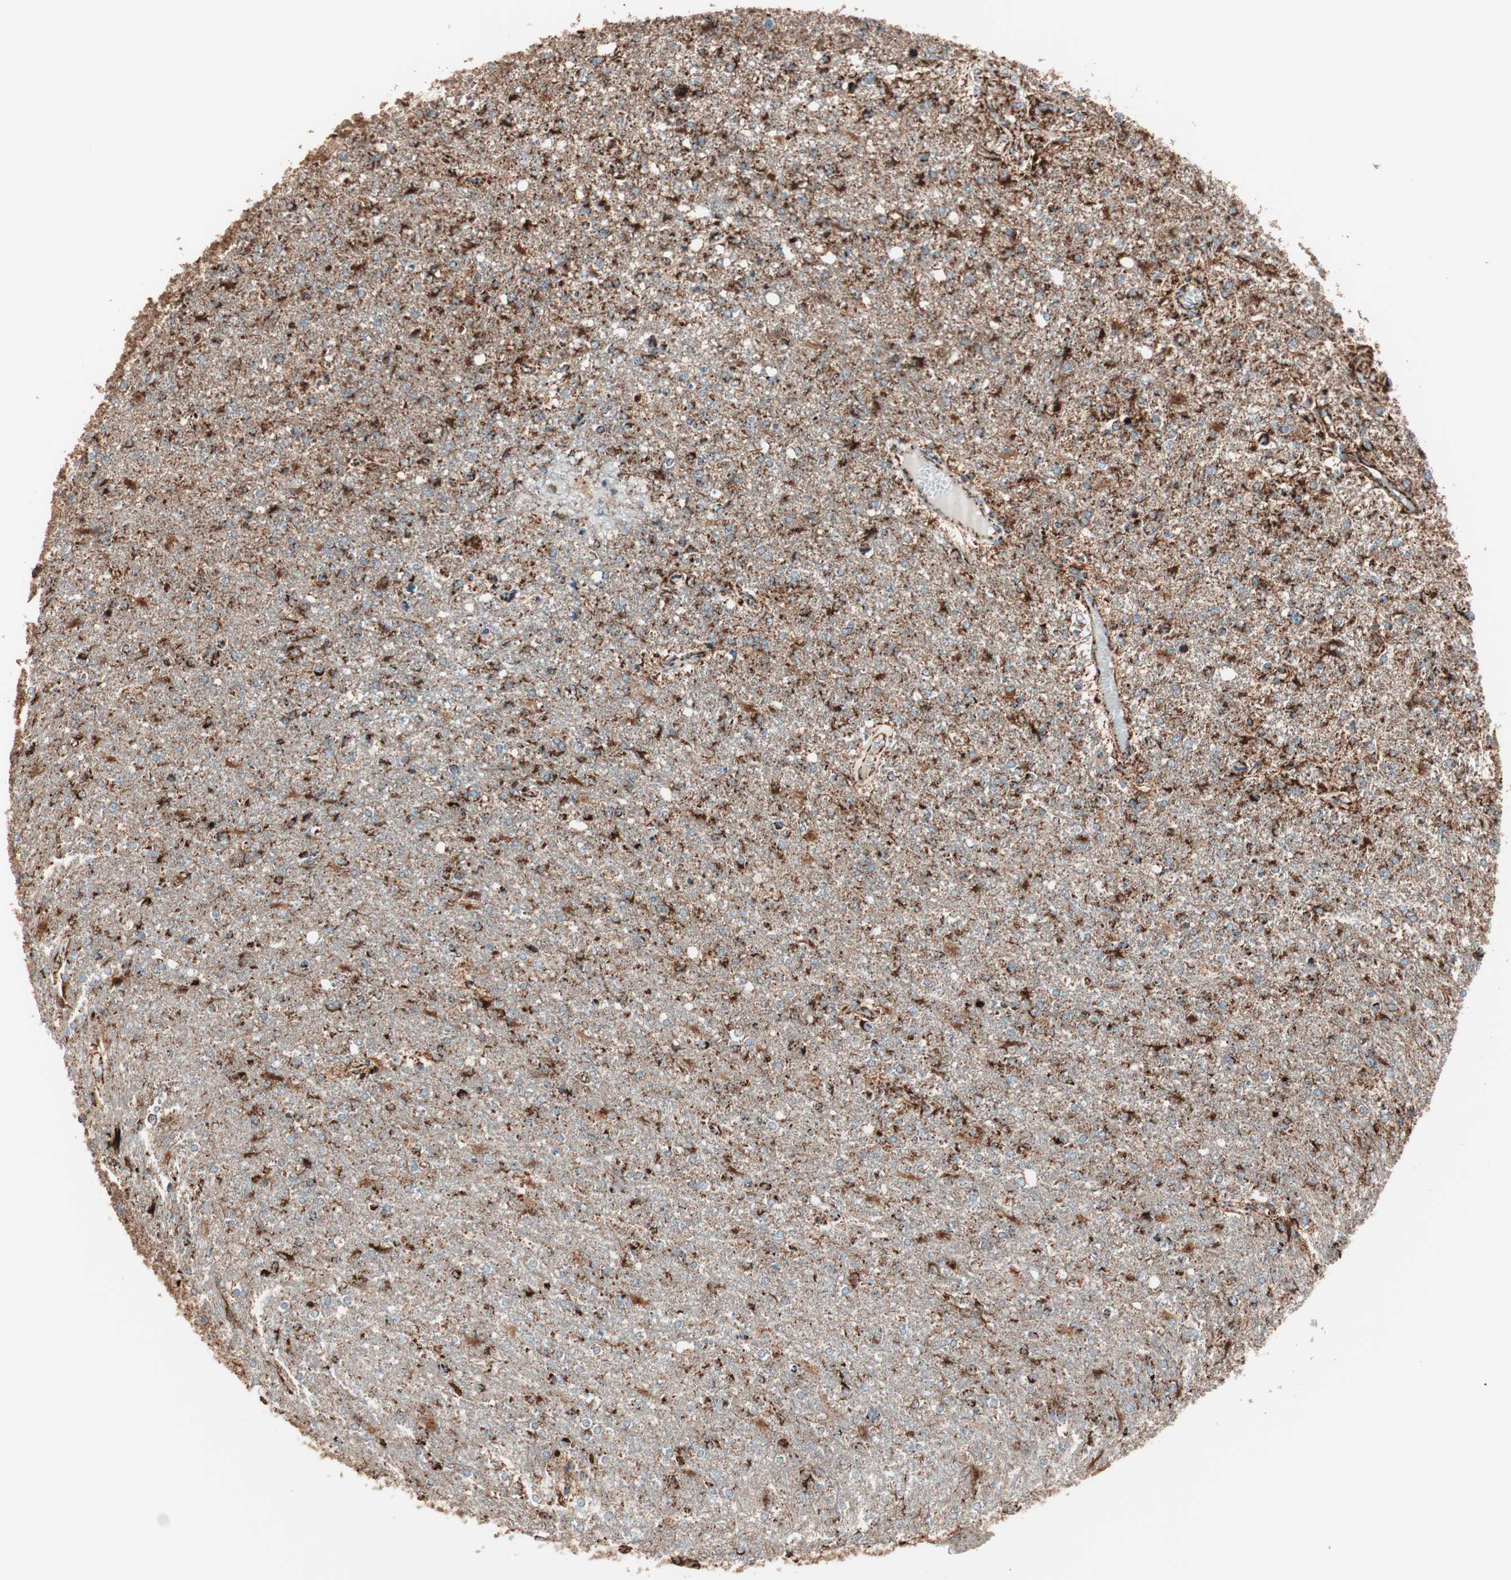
{"staining": {"intensity": "strong", "quantity": ">75%", "location": "cytoplasmic/membranous"}, "tissue": "glioma", "cell_type": "Tumor cells", "image_type": "cancer", "snomed": [{"axis": "morphology", "description": "Glioma, malignant, High grade"}, {"axis": "topography", "description": "Cerebral cortex"}], "caption": "Human glioma stained with a protein marker displays strong staining in tumor cells.", "gene": "TOMM22", "patient": {"sex": "male", "age": 76}}